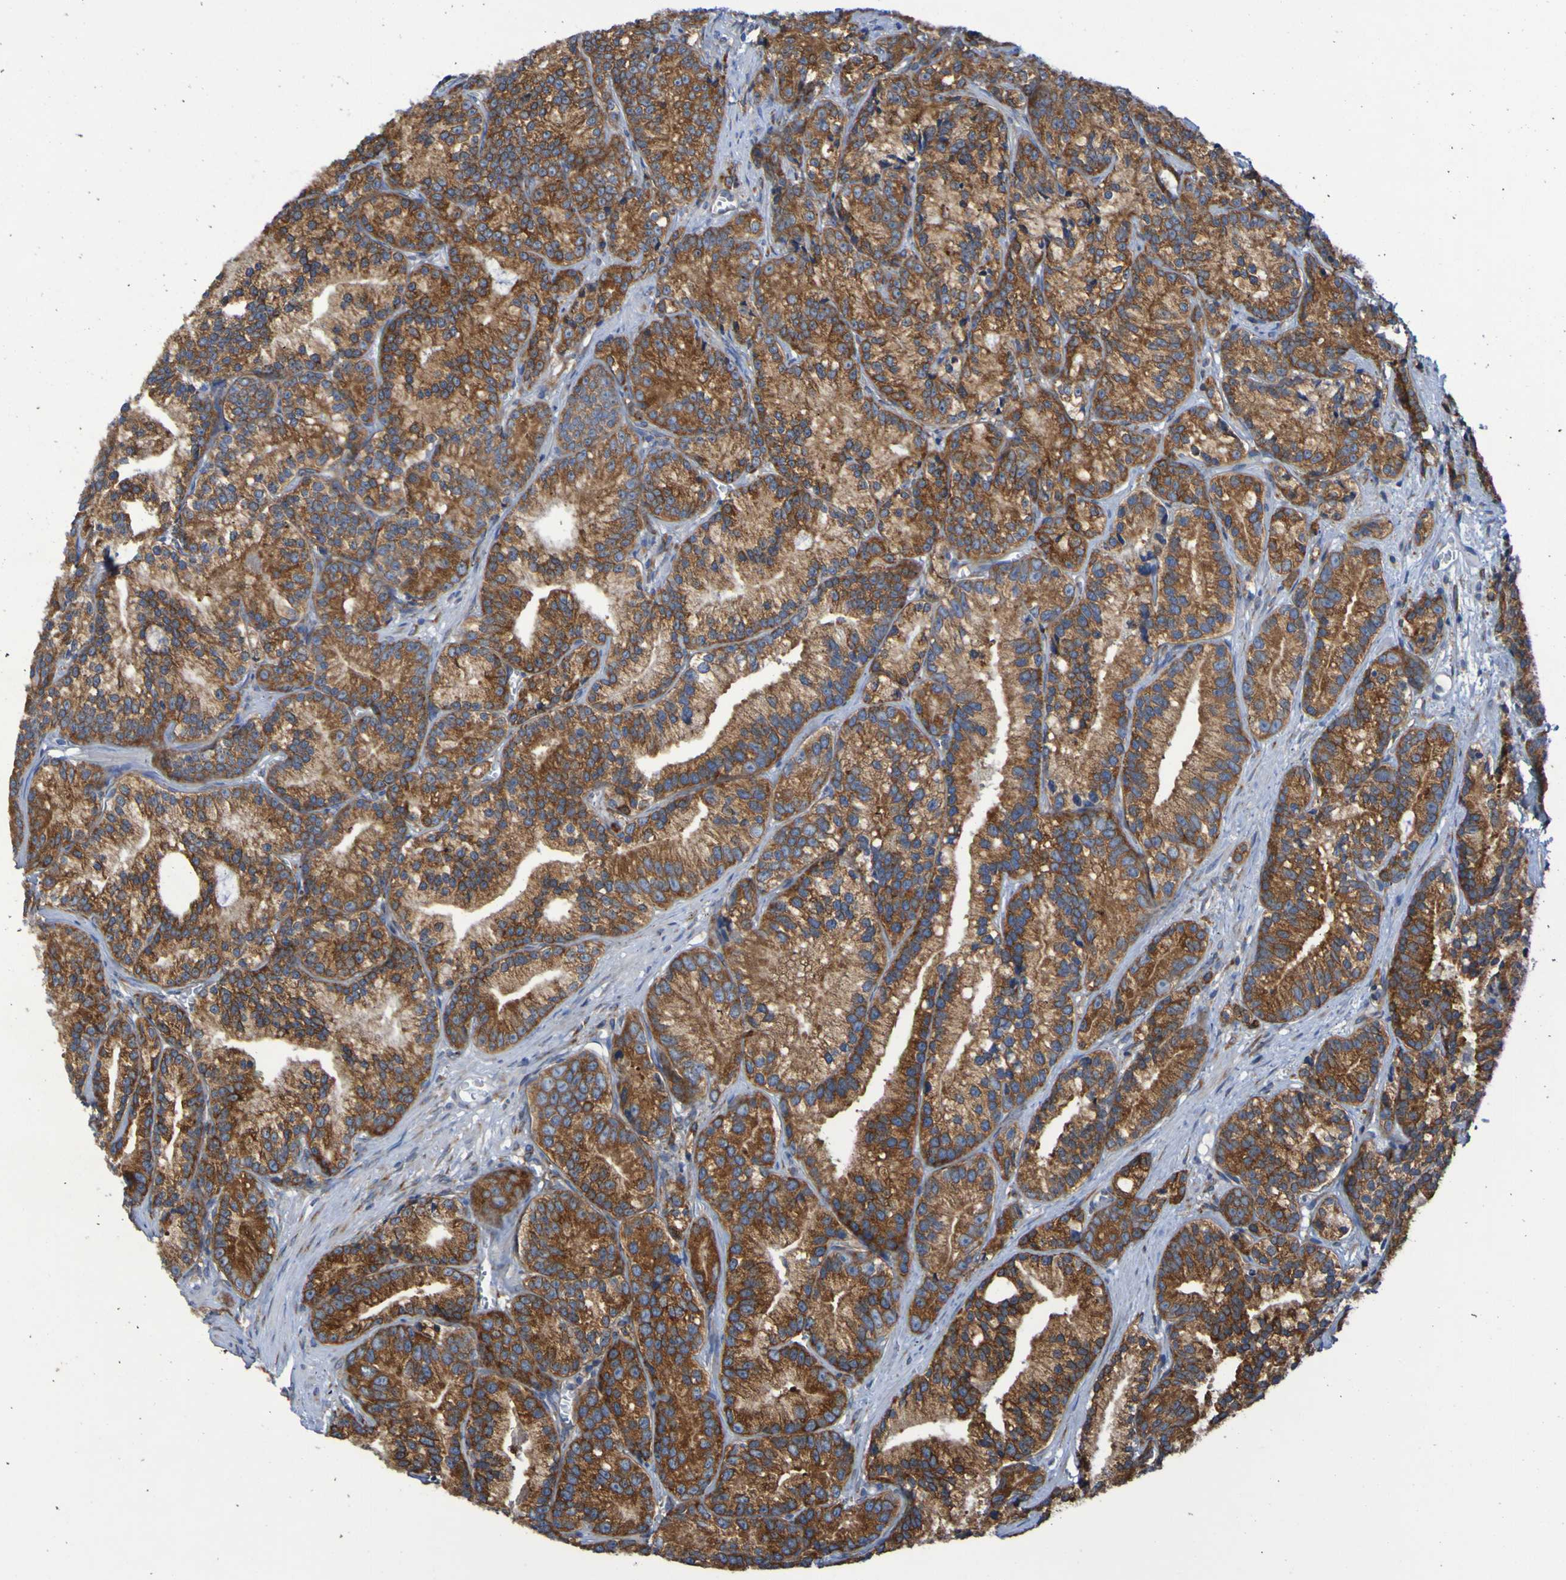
{"staining": {"intensity": "strong", "quantity": ">75%", "location": "cytoplasmic/membranous"}, "tissue": "prostate cancer", "cell_type": "Tumor cells", "image_type": "cancer", "snomed": [{"axis": "morphology", "description": "Adenocarcinoma, Low grade"}, {"axis": "topography", "description": "Prostate"}], "caption": "Tumor cells display high levels of strong cytoplasmic/membranous expression in approximately >75% of cells in human low-grade adenocarcinoma (prostate). Nuclei are stained in blue.", "gene": "FKBP3", "patient": {"sex": "male", "age": 89}}